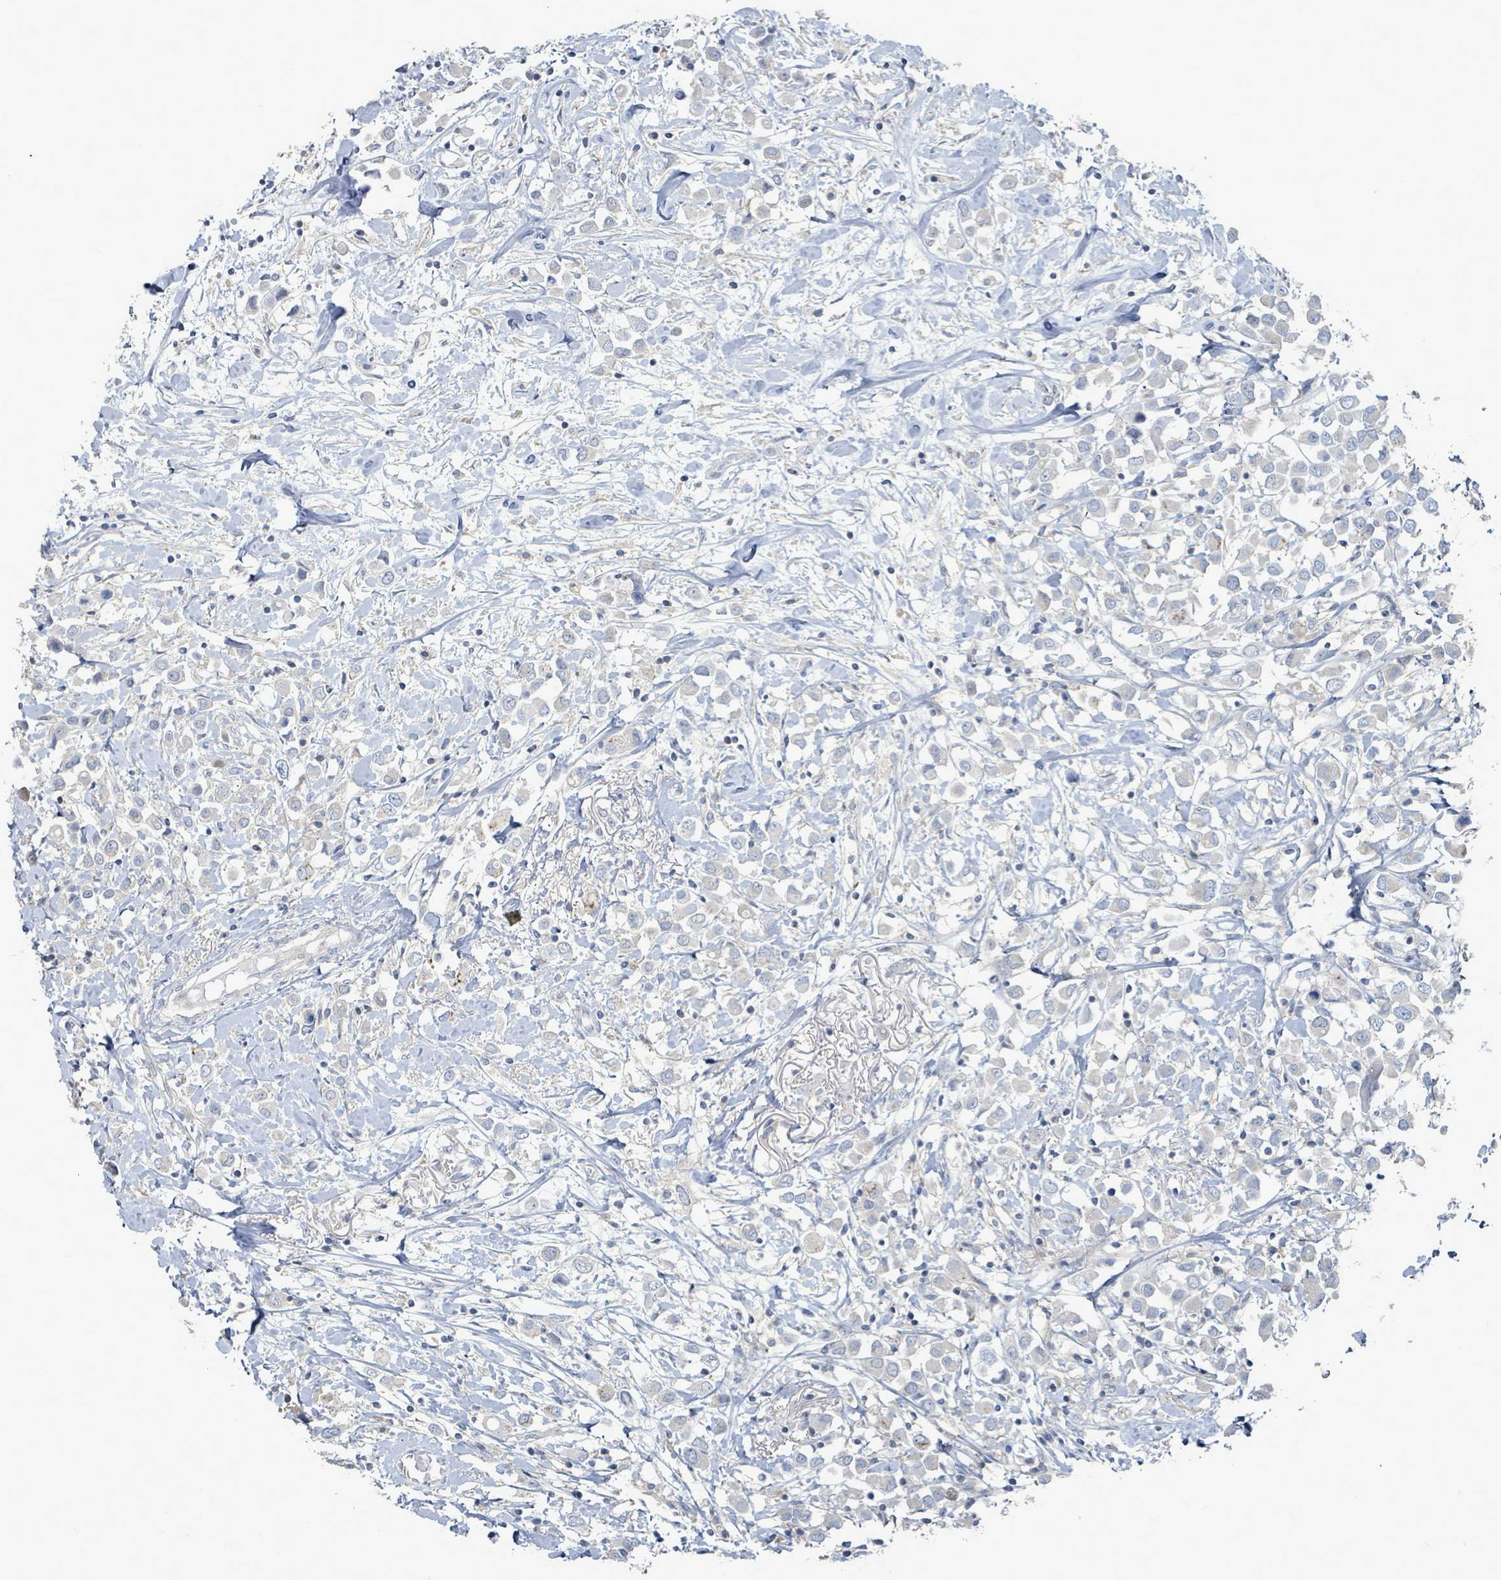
{"staining": {"intensity": "negative", "quantity": "none", "location": "none"}, "tissue": "breast cancer", "cell_type": "Tumor cells", "image_type": "cancer", "snomed": [{"axis": "morphology", "description": "Duct carcinoma"}, {"axis": "topography", "description": "Breast"}], "caption": "The immunohistochemistry micrograph has no significant expression in tumor cells of invasive ductal carcinoma (breast) tissue. (DAB IHC visualized using brightfield microscopy, high magnification).", "gene": "ARGFX", "patient": {"sex": "female", "age": 61}}